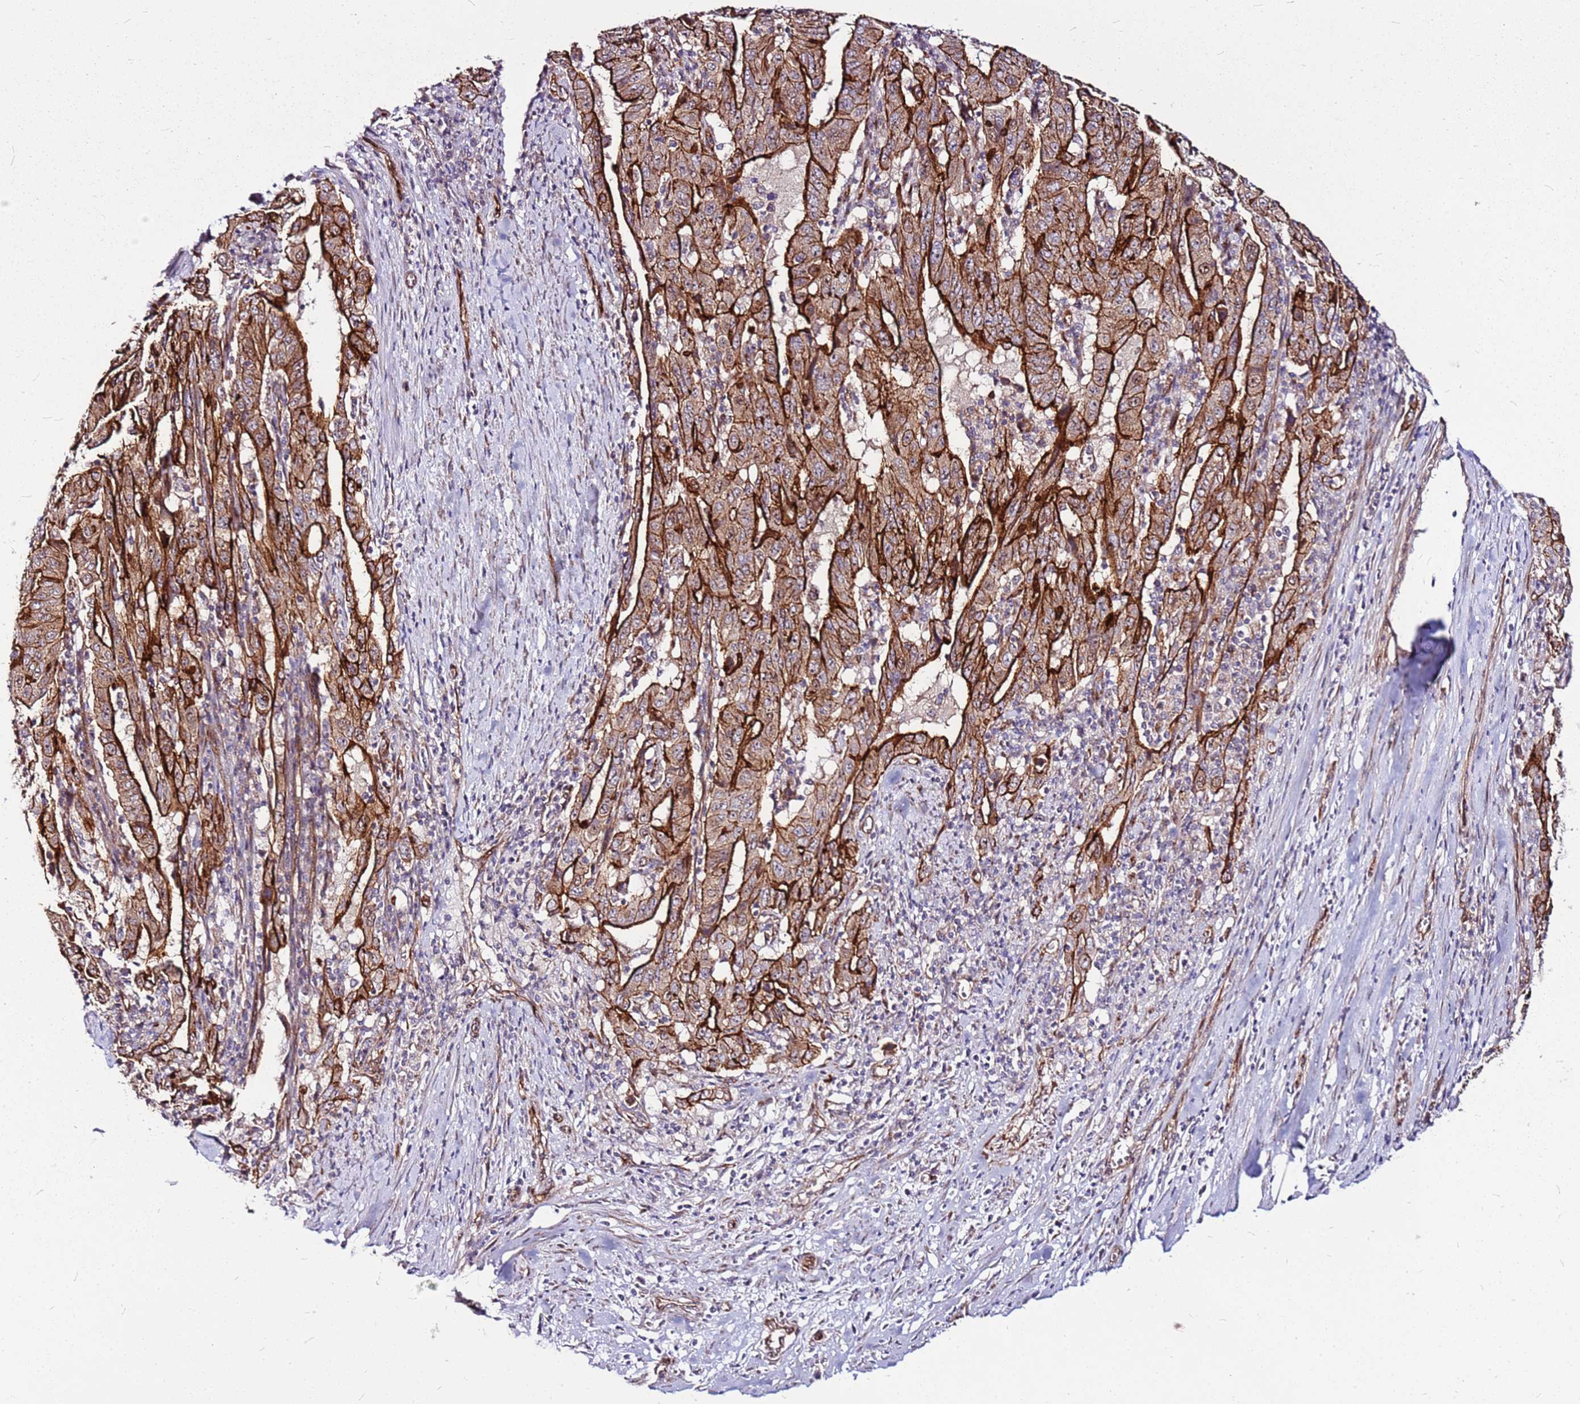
{"staining": {"intensity": "strong", "quantity": ">75%", "location": "cytoplasmic/membranous"}, "tissue": "pancreatic cancer", "cell_type": "Tumor cells", "image_type": "cancer", "snomed": [{"axis": "morphology", "description": "Adenocarcinoma, NOS"}, {"axis": "topography", "description": "Pancreas"}], "caption": "Brown immunohistochemical staining in pancreatic adenocarcinoma displays strong cytoplasmic/membranous positivity in approximately >75% of tumor cells. (Brightfield microscopy of DAB IHC at high magnification).", "gene": "TOPAZ1", "patient": {"sex": "male", "age": 63}}